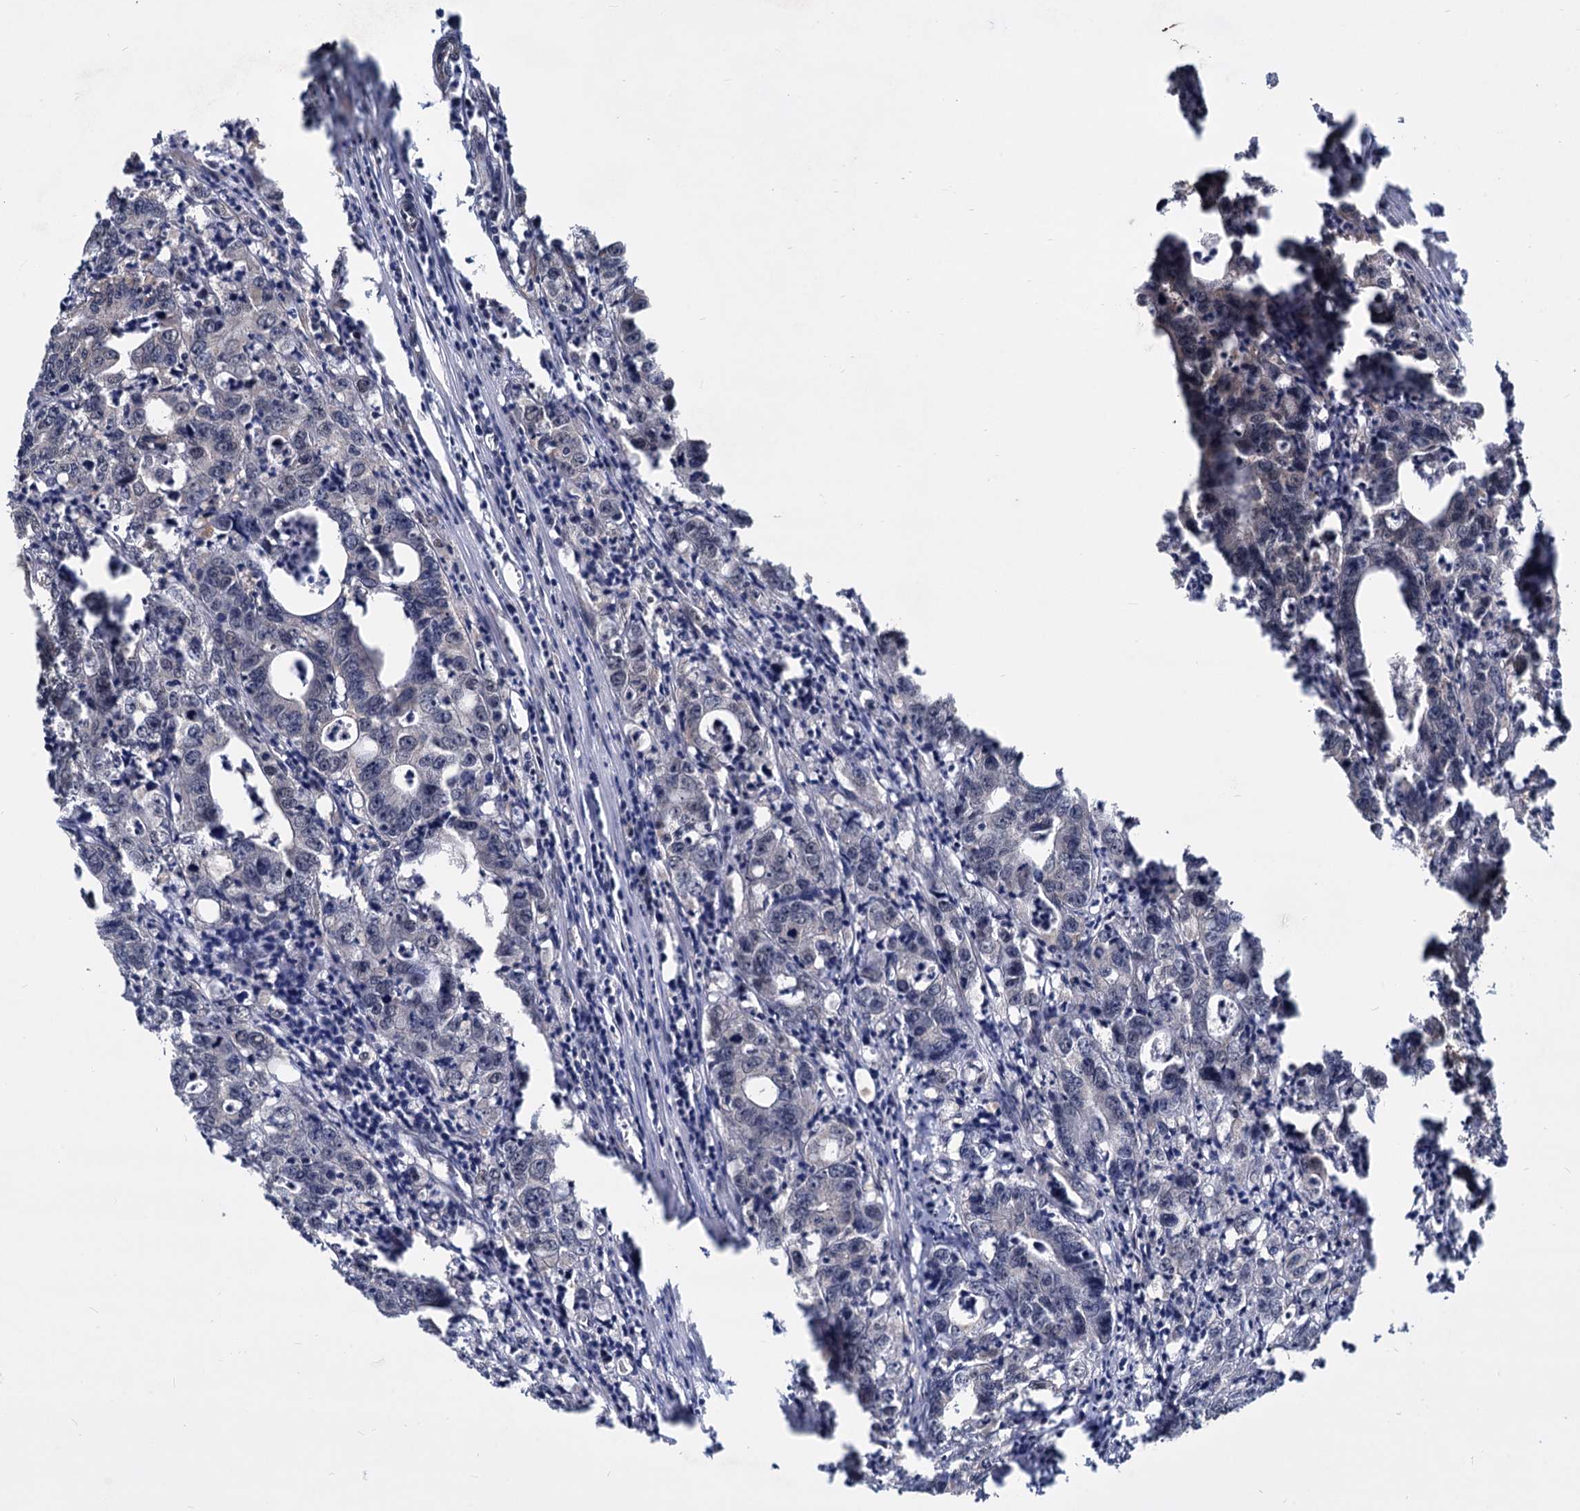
{"staining": {"intensity": "negative", "quantity": "none", "location": "none"}, "tissue": "colorectal cancer", "cell_type": "Tumor cells", "image_type": "cancer", "snomed": [{"axis": "morphology", "description": "Adenocarcinoma, NOS"}, {"axis": "topography", "description": "Colon"}], "caption": "Protein analysis of adenocarcinoma (colorectal) demonstrates no significant expression in tumor cells.", "gene": "PSMD4", "patient": {"sex": "female", "age": 75}}